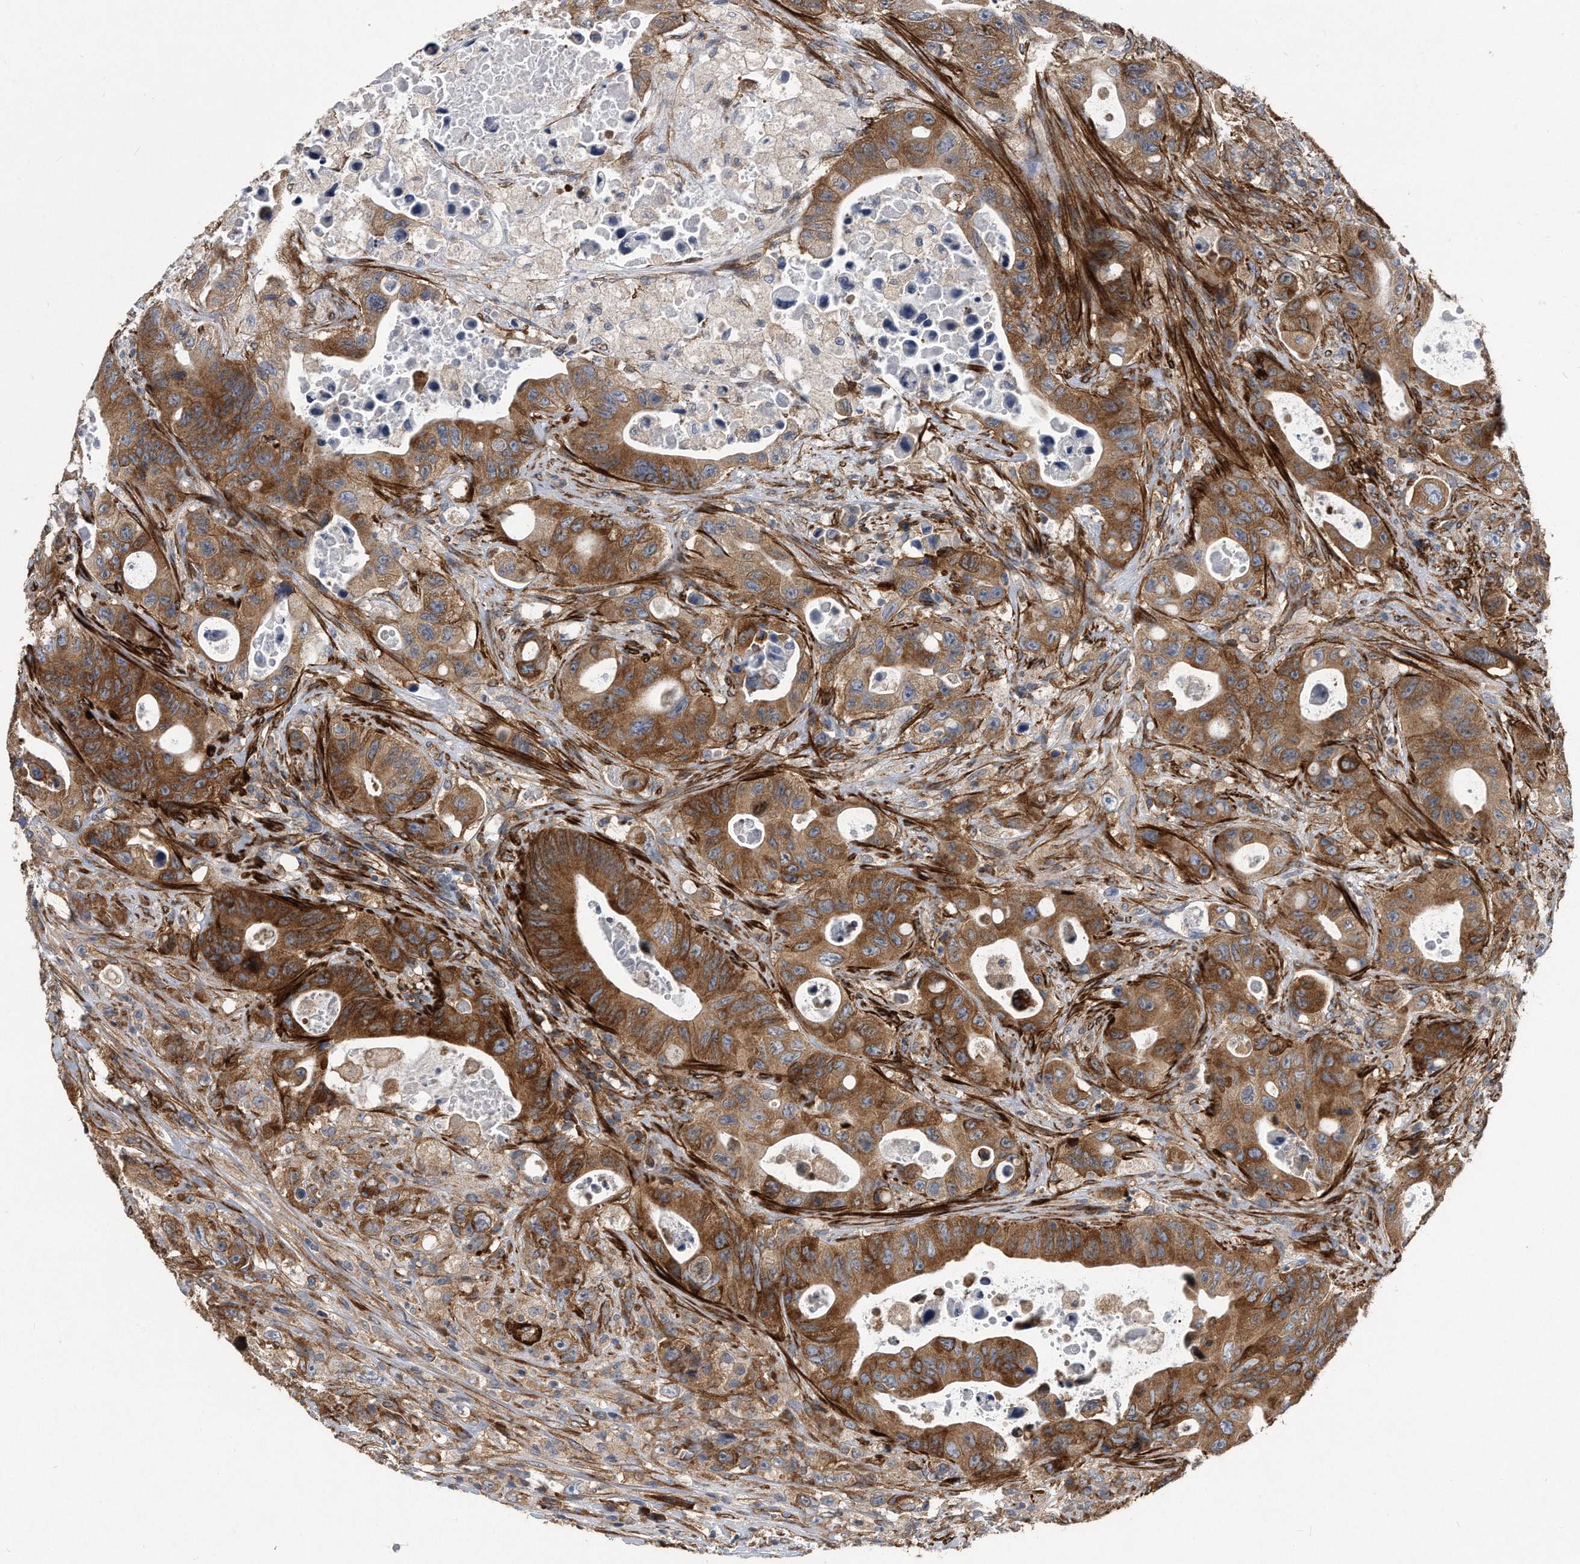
{"staining": {"intensity": "moderate", "quantity": ">75%", "location": "cytoplasmic/membranous"}, "tissue": "colorectal cancer", "cell_type": "Tumor cells", "image_type": "cancer", "snomed": [{"axis": "morphology", "description": "Adenocarcinoma, NOS"}, {"axis": "topography", "description": "Colon"}], "caption": "DAB (3,3'-diaminobenzidine) immunohistochemical staining of colorectal cancer shows moderate cytoplasmic/membranous protein positivity in approximately >75% of tumor cells. (DAB = brown stain, brightfield microscopy at high magnification).", "gene": "EIF2B4", "patient": {"sex": "female", "age": 46}}